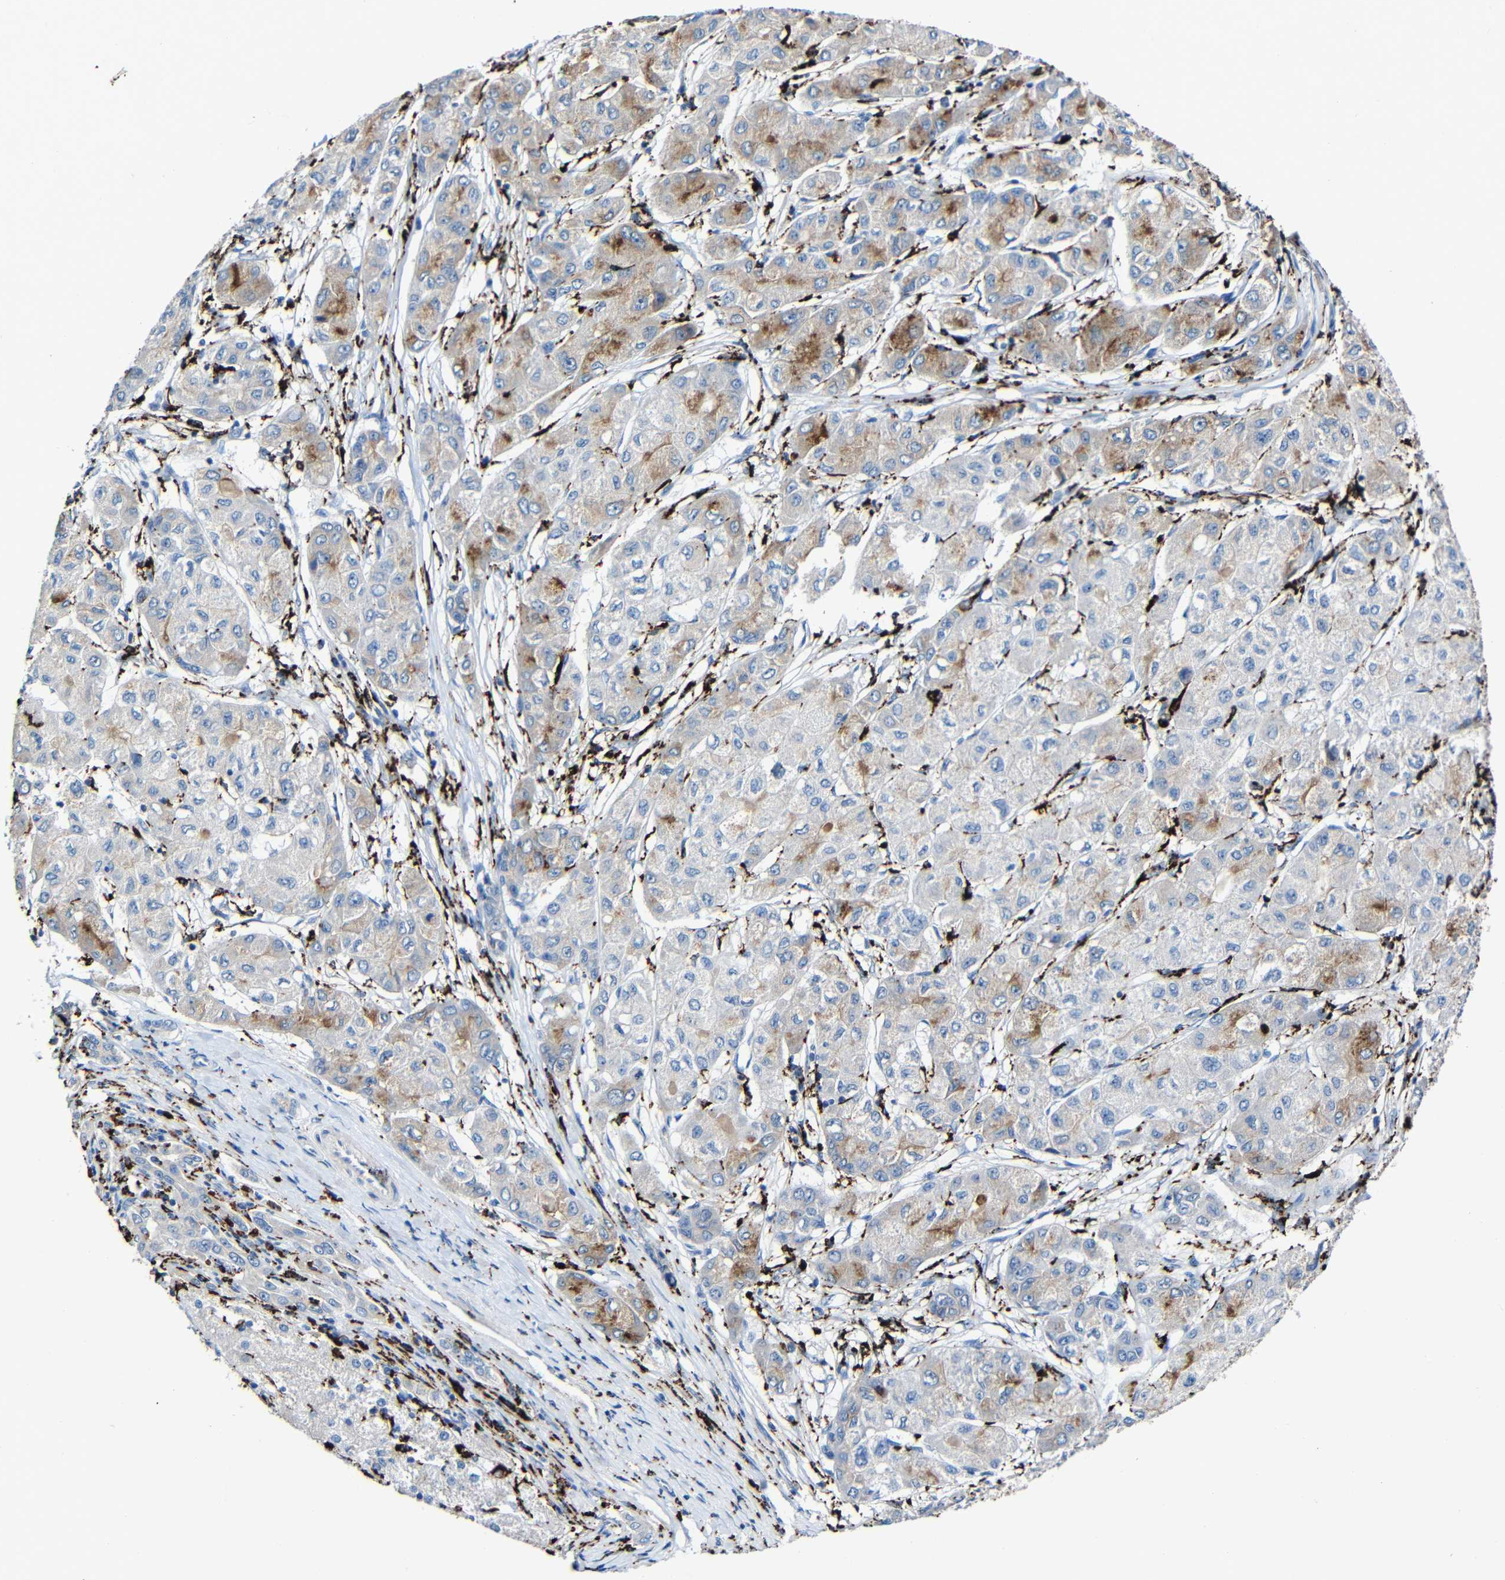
{"staining": {"intensity": "moderate", "quantity": "<25%", "location": "cytoplasmic/membranous"}, "tissue": "liver cancer", "cell_type": "Tumor cells", "image_type": "cancer", "snomed": [{"axis": "morphology", "description": "Carcinoma, Hepatocellular, NOS"}, {"axis": "topography", "description": "Liver"}], "caption": "Liver hepatocellular carcinoma stained with a protein marker exhibits moderate staining in tumor cells.", "gene": "HLA-DMA", "patient": {"sex": "male", "age": 80}}